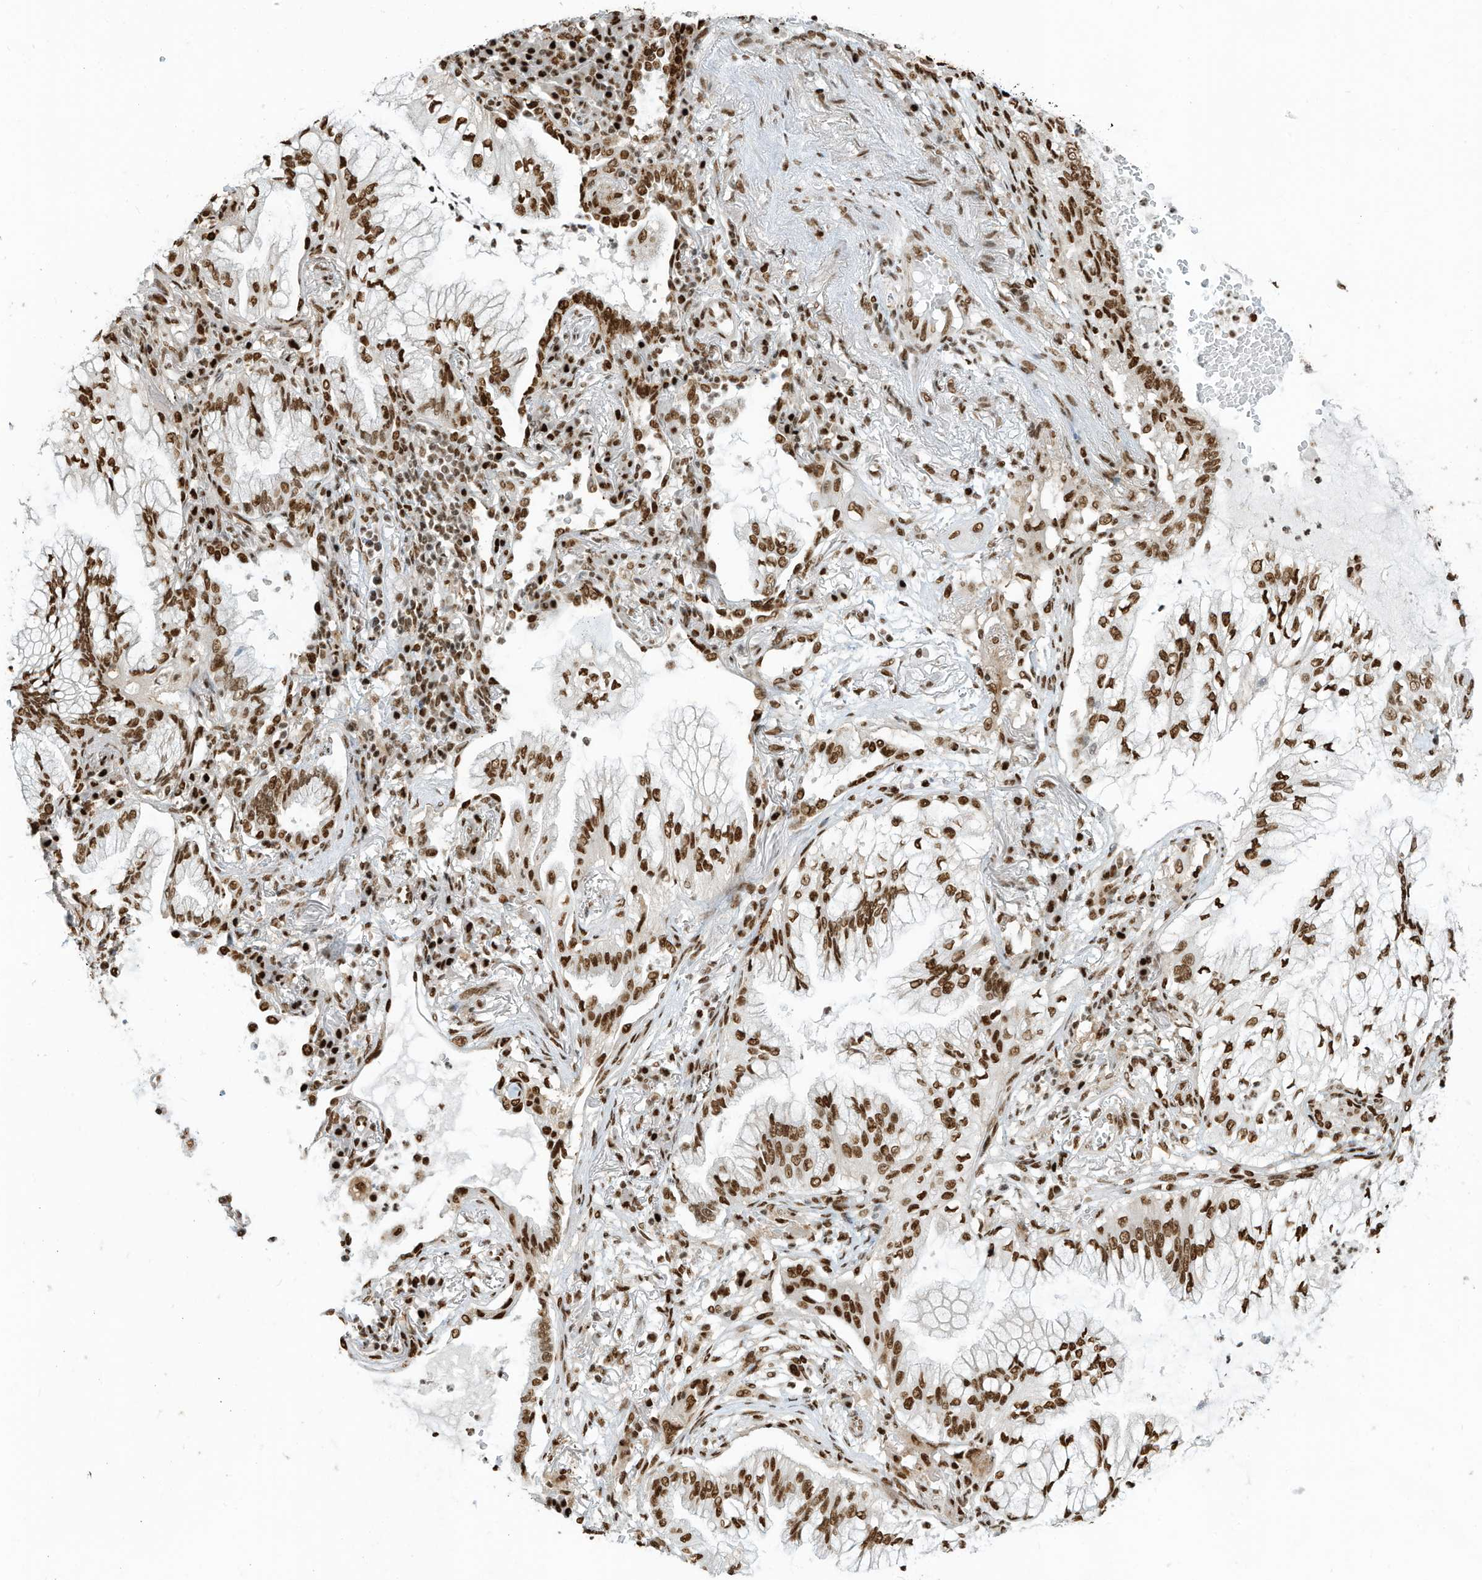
{"staining": {"intensity": "strong", "quantity": ">75%", "location": "nuclear"}, "tissue": "lung cancer", "cell_type": "Tumor cells", "image_type": "cancer", "snomed": [{"axis": "morphology", "description": "Adenocarcinoma, NOS"}, {"axis": "topography", "description": "Lung"}], "caption": "Strong nuclear positivity for a protein is present in about >75% of tumor cells of adenocarcinoma (lung) using IHC.", "gene": "SAMD15", "patient": {"sex": "female", "age": 70}}